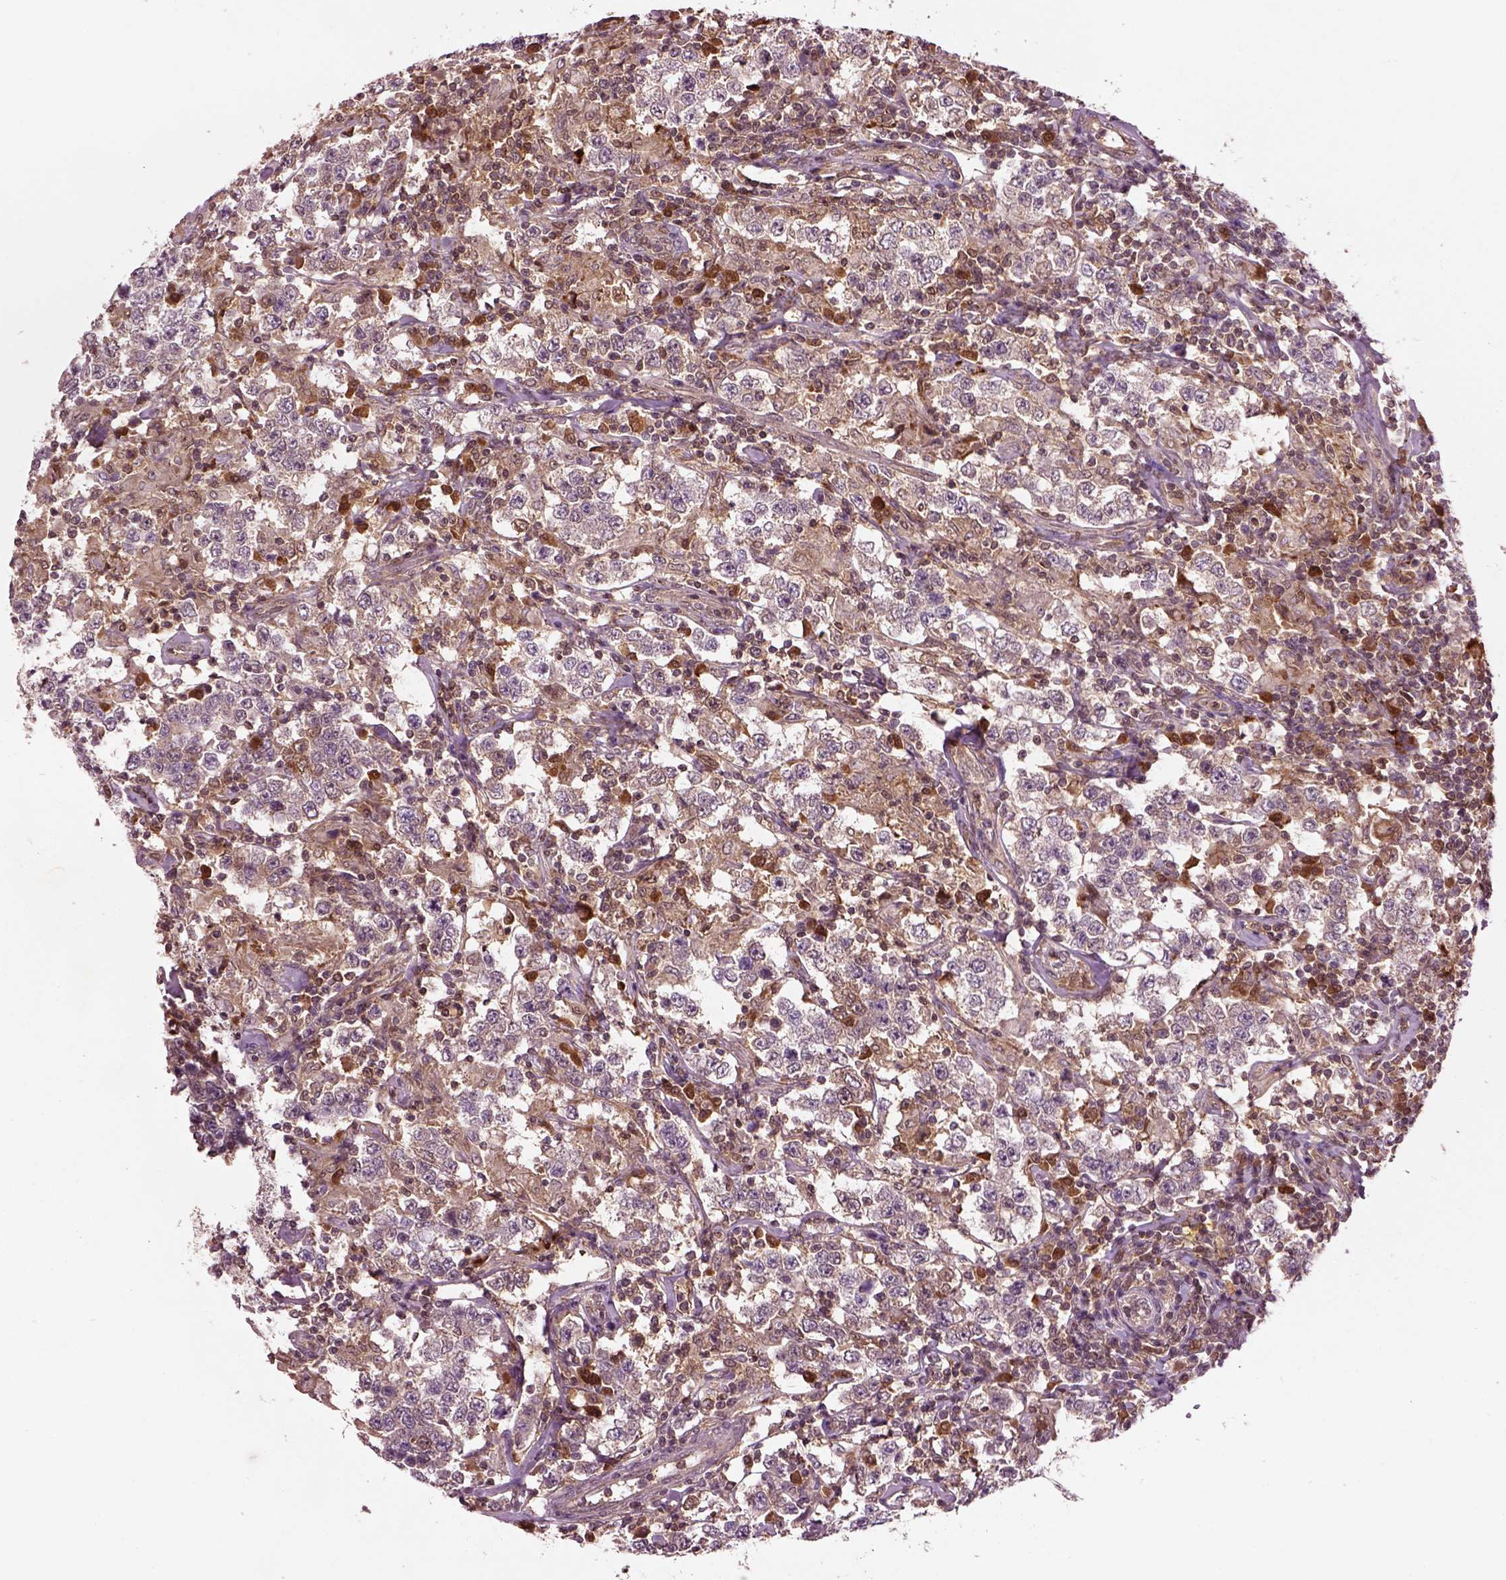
{"staining": {"intensity": "negative", "quantity": "none", "location": "none"}, "tissue": "testis cancer", "cell_type": "Tumor cells", "image_type": "cancer", "snomed": [{"axis": "morphology", "description": "Seminoma, NOS"}, {"axis": "morphology", "description": "Carcinoma, Embryonal, NOS"}, {"axis": "topography", "description": "Testis"}], "caption": "The histopathology image demonstrates no significant positivity in tumor cells of embryonal carcinoma (testis).", "gene": "MDP1", "patient": {"sex": "male", "age": 41}}